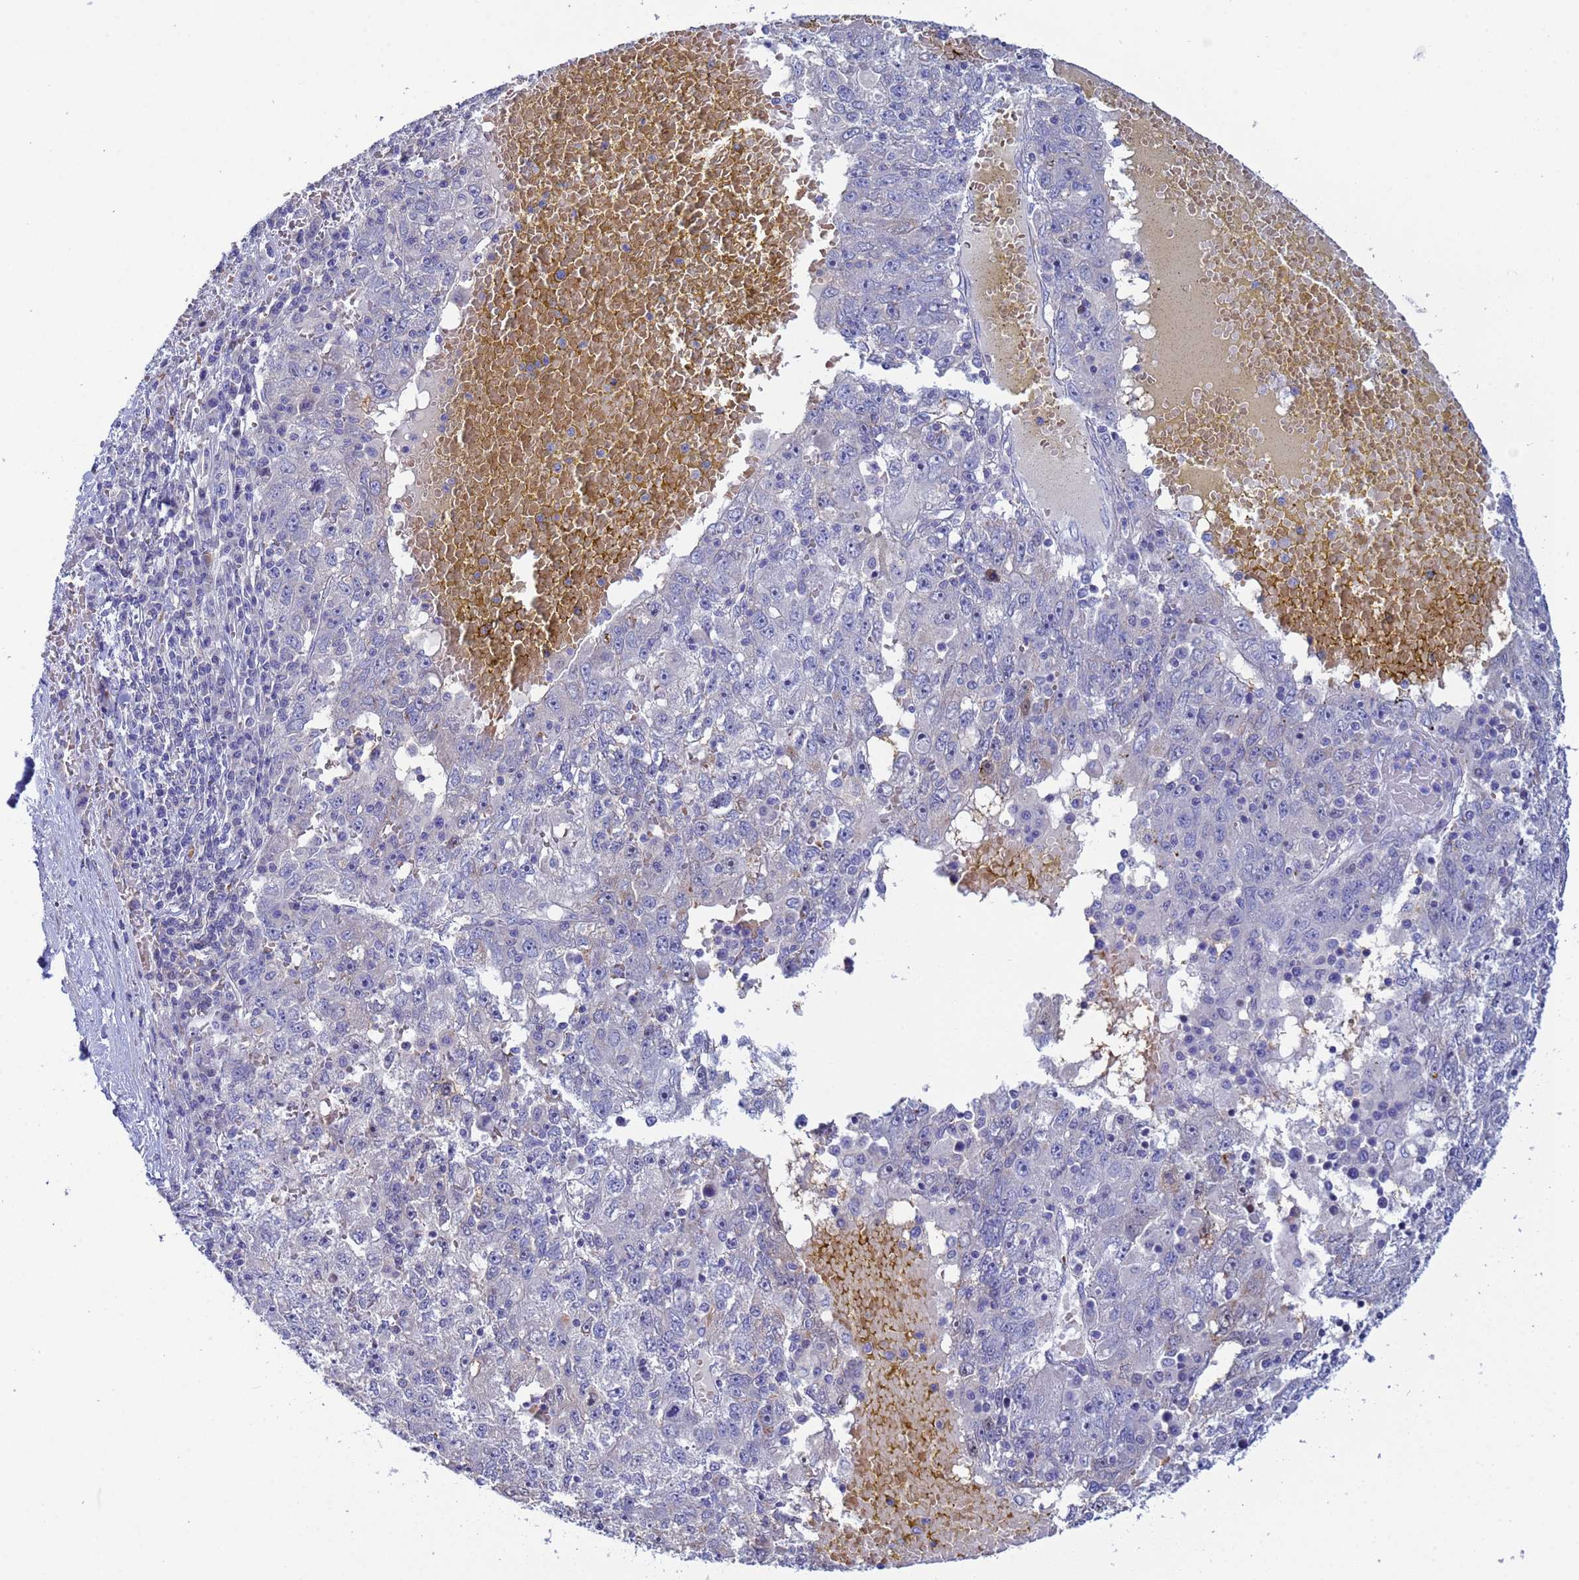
{"staining": {"intensity": "negative", "quantity": "none", "location": "none"}, "tissue": "liver cancer", "cell_type": "Tumor cells", "image_type": "cancer", "snomed": [{"axis": "morphology", "description": "Carcinoma, Hepatocellular, NOS"}, {"axis": "topography", "description": "Liver"}], "caption": "Histopathology image shows no significant protein expression in tumor cells of hepatocellular carcinoma (liver).", "gene": "PPP6R1", "patient": {"sex": "male", "age": 49}}